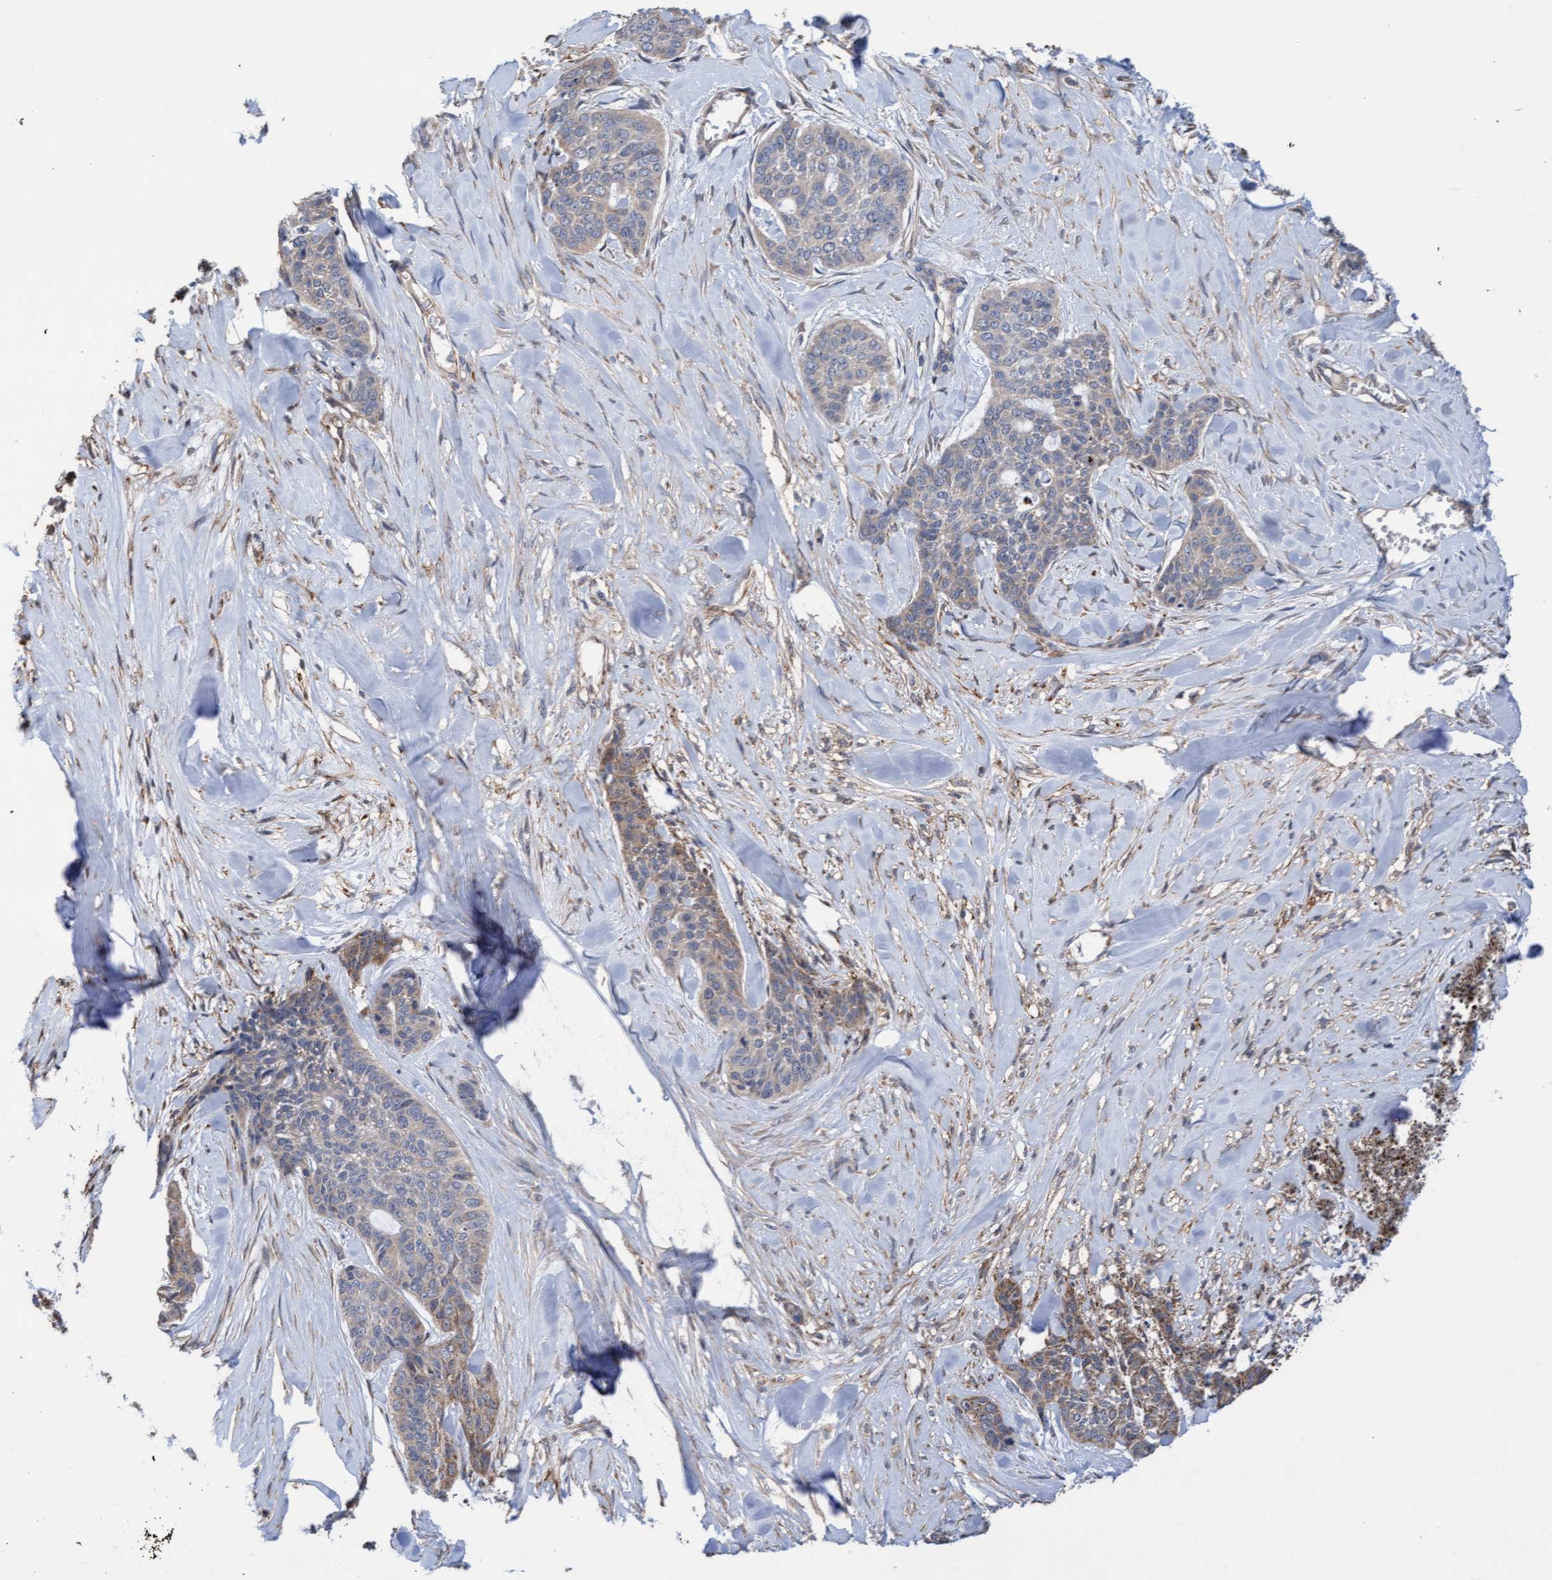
{"staining": {"intensity": "weak", "quantity": "25%-75%", "location": "cytoplasmic/membranous"}, "tissue": "skin cancer", "cell_type": "Tumor cells", "image_type": "cancer", "snomed": [{"axis": "morphology", "description": "Basal cell carcinoma"}, {"axis": "topography", "description": "Skin"}], "caption": "Skin cancer stained for a protein (brown) reveals weak cytoplasmic/membranous positive staining in about 25%-75% of tumor cells.", "gene": "ITFG1", "patient": {"sex": "female", "age": 64}}